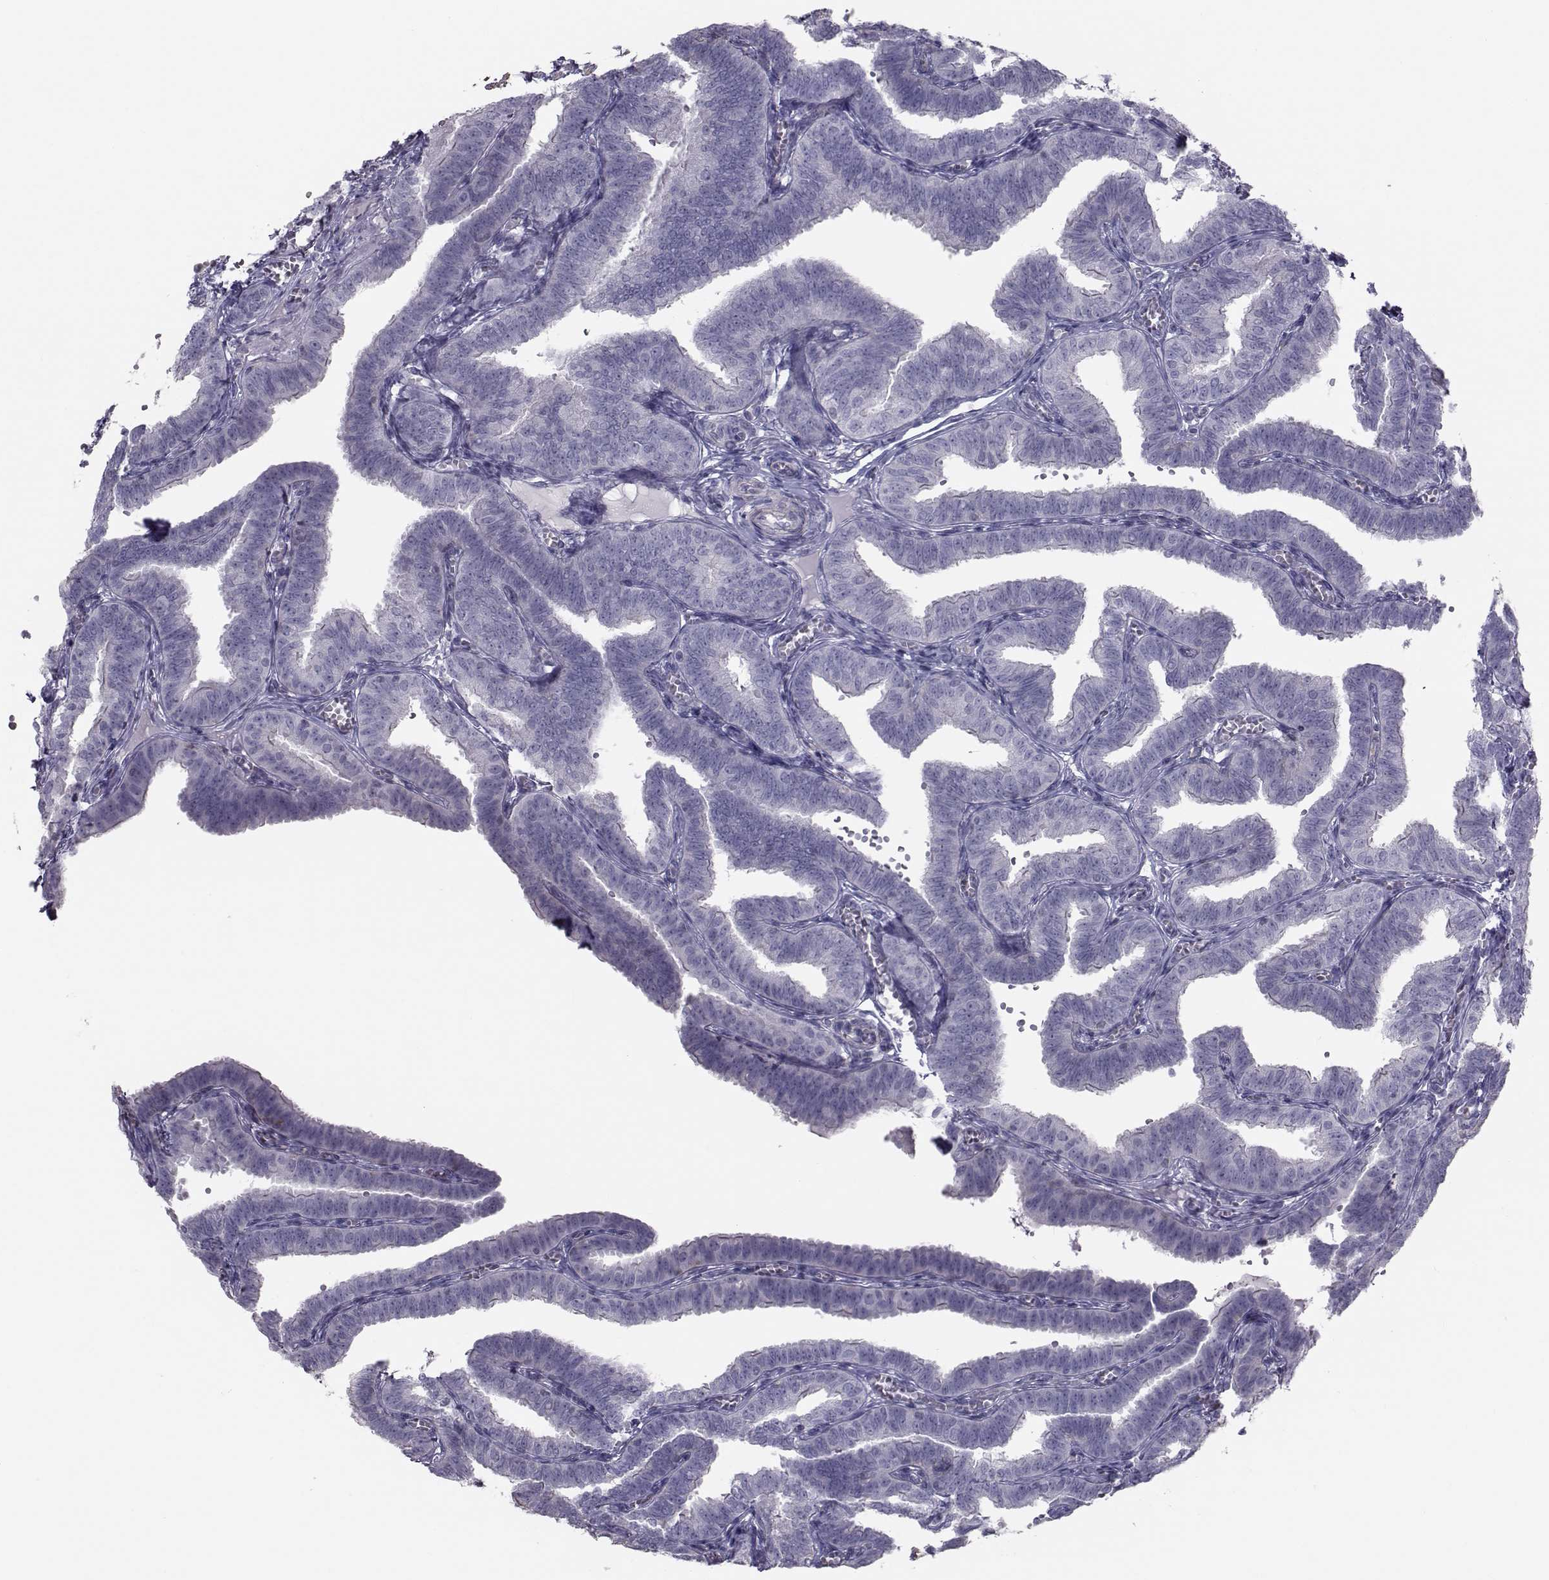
{"staining": {"intensity": "negative", "quantity": "none", "location": "none"}, "tissue": "fallopian tube", "cell_type": "Glandular cells", "image_type": "normal", "snomed": [{"axis": "morphology", "description": "Normal tissue, NOS"}, {"axis": "topography", "description": "Fallopian tube"}], "caption": "Glandular cells are negative for protein expression in normal human fallopian tube. (Stains: DAB (3,3'-diaminobenzidine) immunohistochemistry with hematoxylin counter stain, Microscopy: brightfield microscopy at high magnification).", "gene": "GARIN3", "patient": {"sex": "female", "age": 25}}